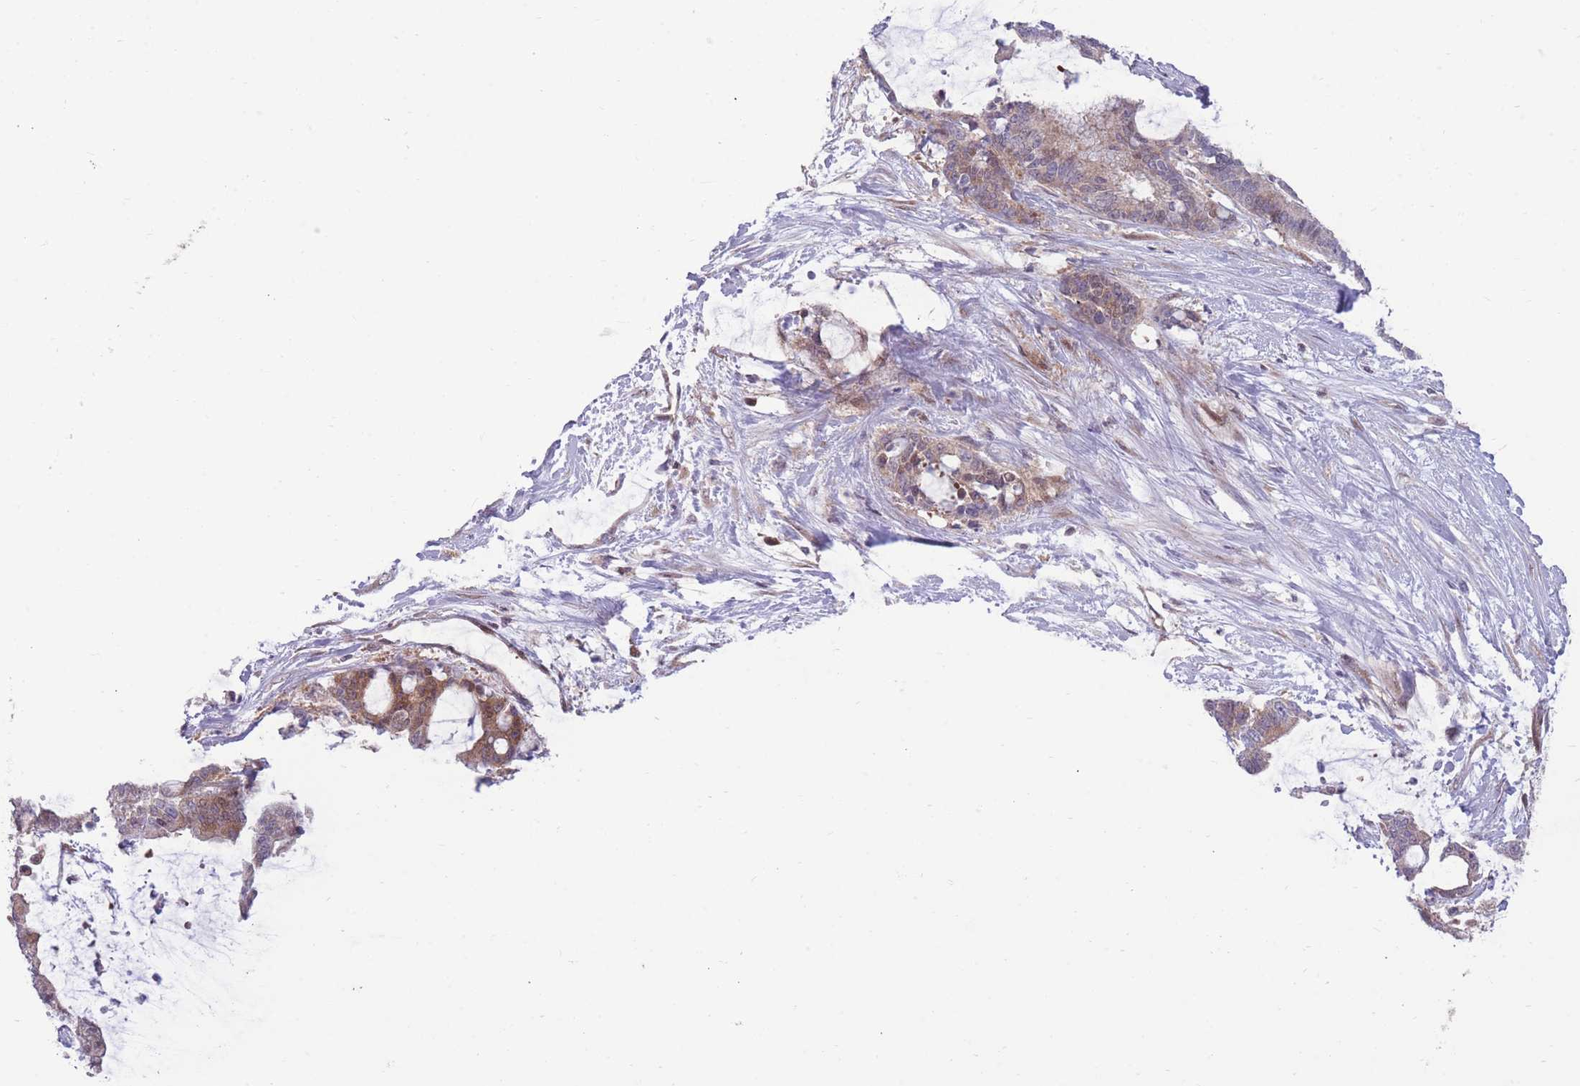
{"staining": {"intensity": "moderate", "quantity": "25%-75%", "location": "cytoplasmic/membranous"}, "tissue": "liver cancer", "cell_type": "Tumor cells", "image_type": "cancer", "snomed": [{"axis": "morphology", "description": "Normal tissue, NOS"}, {"axis": "morphology", "description": "Cholangiocarcinoma"}, {"axis": "topography", "description": "Liver"}, {"axis": "topography", "description": "Peripheral nerve tissue"}], "caption": "Human liver cancer (cholangiocarcinoma) stained with a protein marker displays moderate staining in tumor cells.", "gene": "RIC8A", "patient": {"sex": "female", "age": 73}}